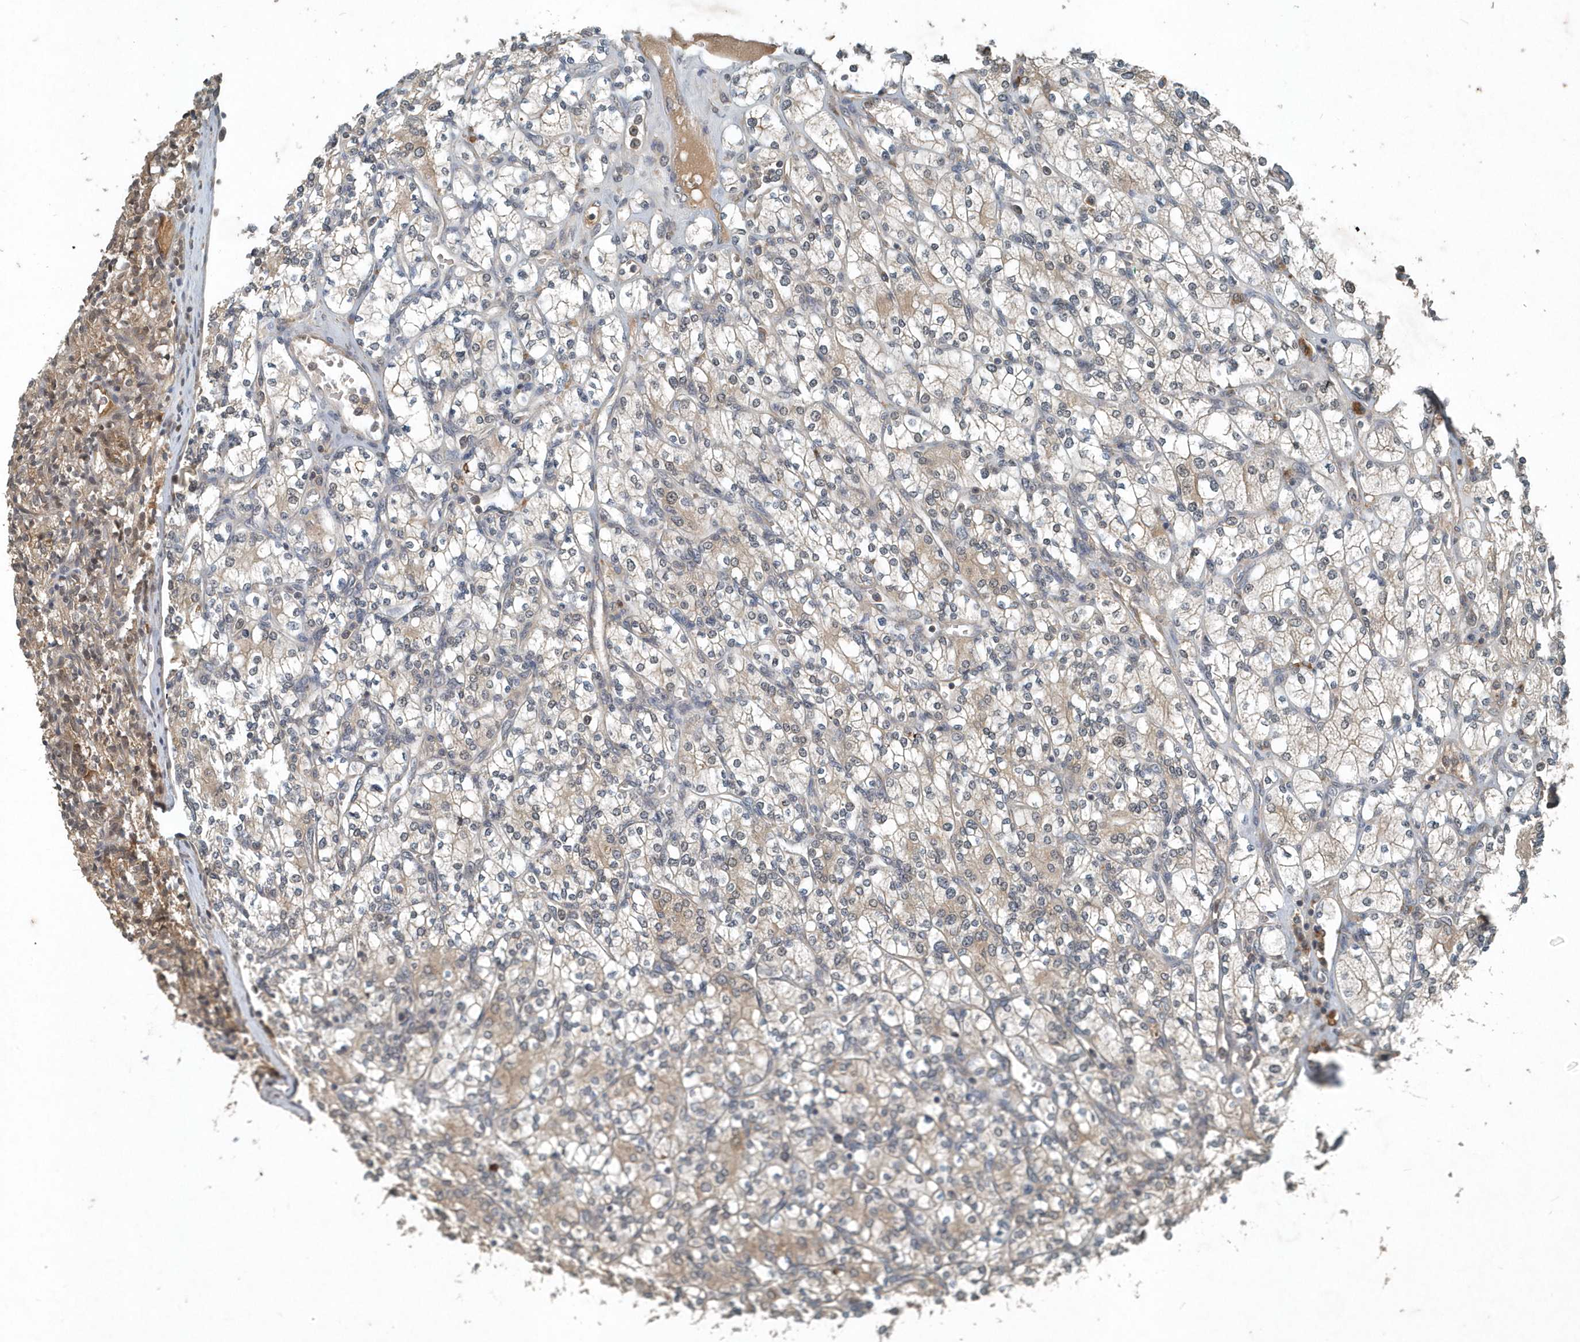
{"staining": {"intensity": "weak", "quantity": "25%-75%", "location": "cytoplasmic/membranous"}, "tissue": "renal cancer", "cell_type": "Tumor cells", "image_type": "cancer", "snomed": [{"axis": "morphology", "description": "Adenocarcinoma, NOS"}, {"axis": "topography", "description": "Kidney"}], "caption": "Brown immunohistochemical staining in human renal cancer demonstrates weak cytoplasmic/membranous staining in about 25%-75% of tumor cells.", "gene": "SCFD2", "patient": {"sex": "male", "age": 77}}